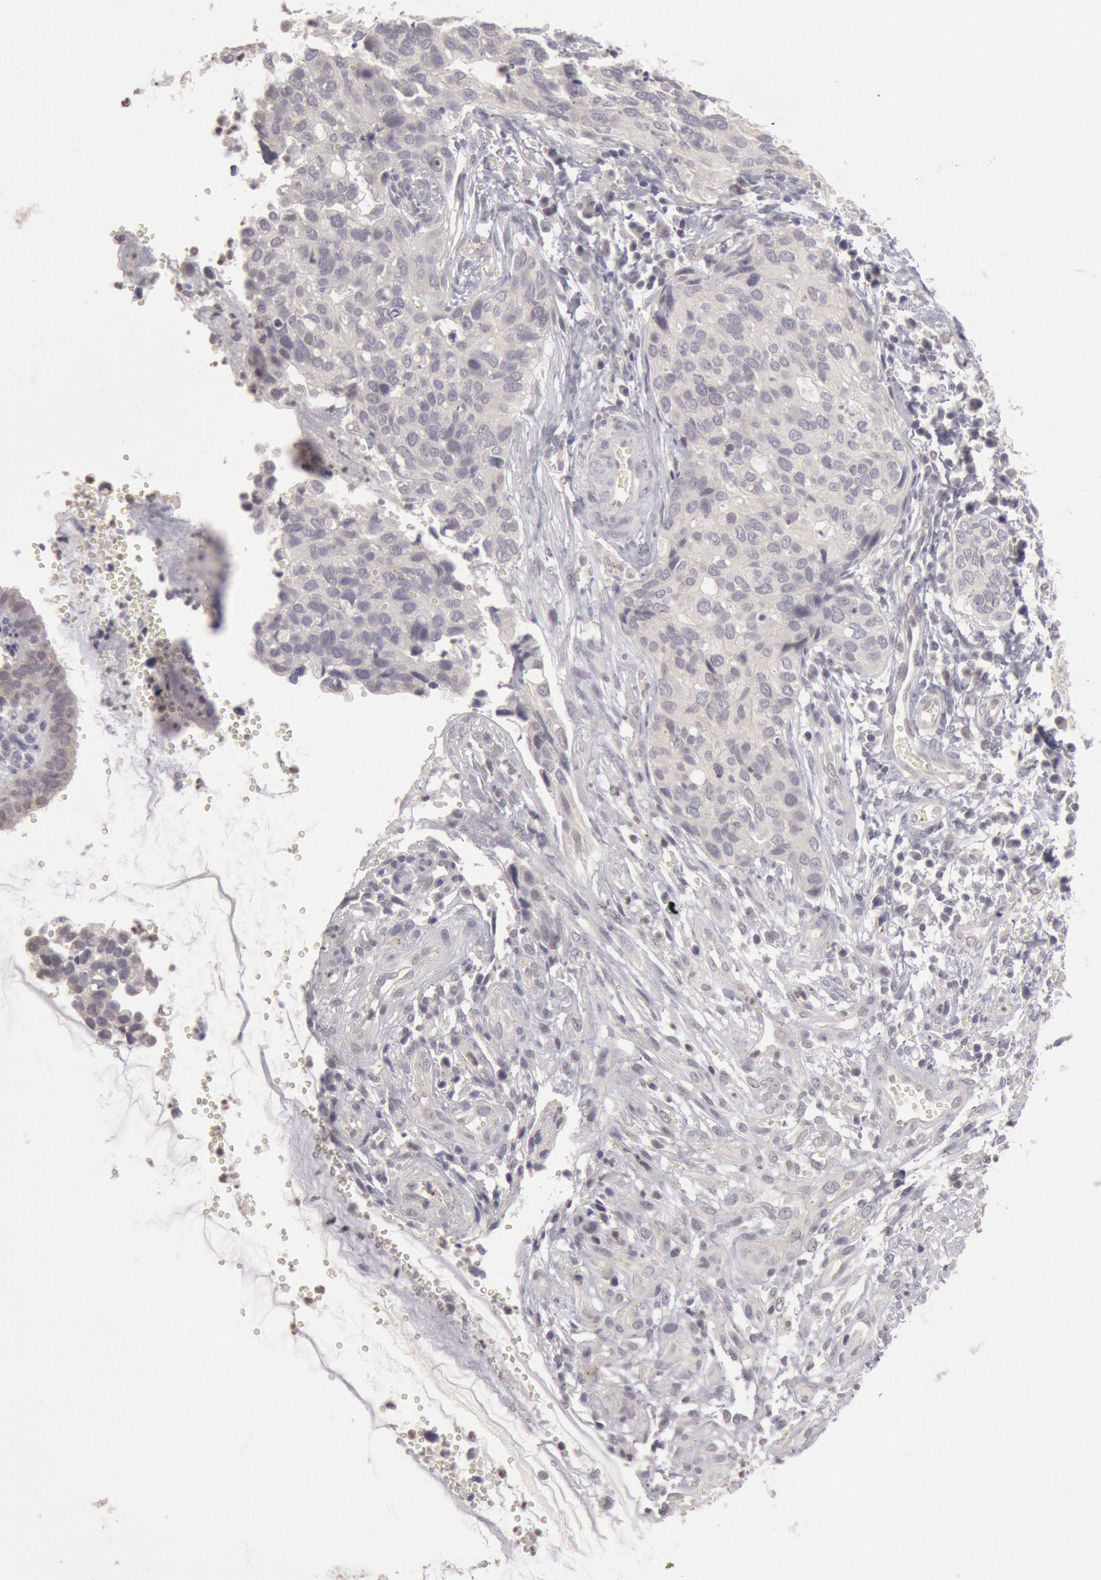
{"staining": {"intensity": "negative", "quantity": "none", "location": "none"}, "tissue": "cervical cancer", "cell_type": "Tumor cells", "image_type": "cancer", "snomed": [{"axis": "morphology", "description": "Normal tissue, NOS"}, {"axis": "morphology", "description": "Squamous cell carcinoma, NOS"}, {"axis": "topography", "description": "Cervix"}], "caption": "Immunohistochemical staining of cervical cancer displays no significant positivity in tumor cells.", "gene": "RIMBP3C", "patient": {"sex": "female", "age": 45}}